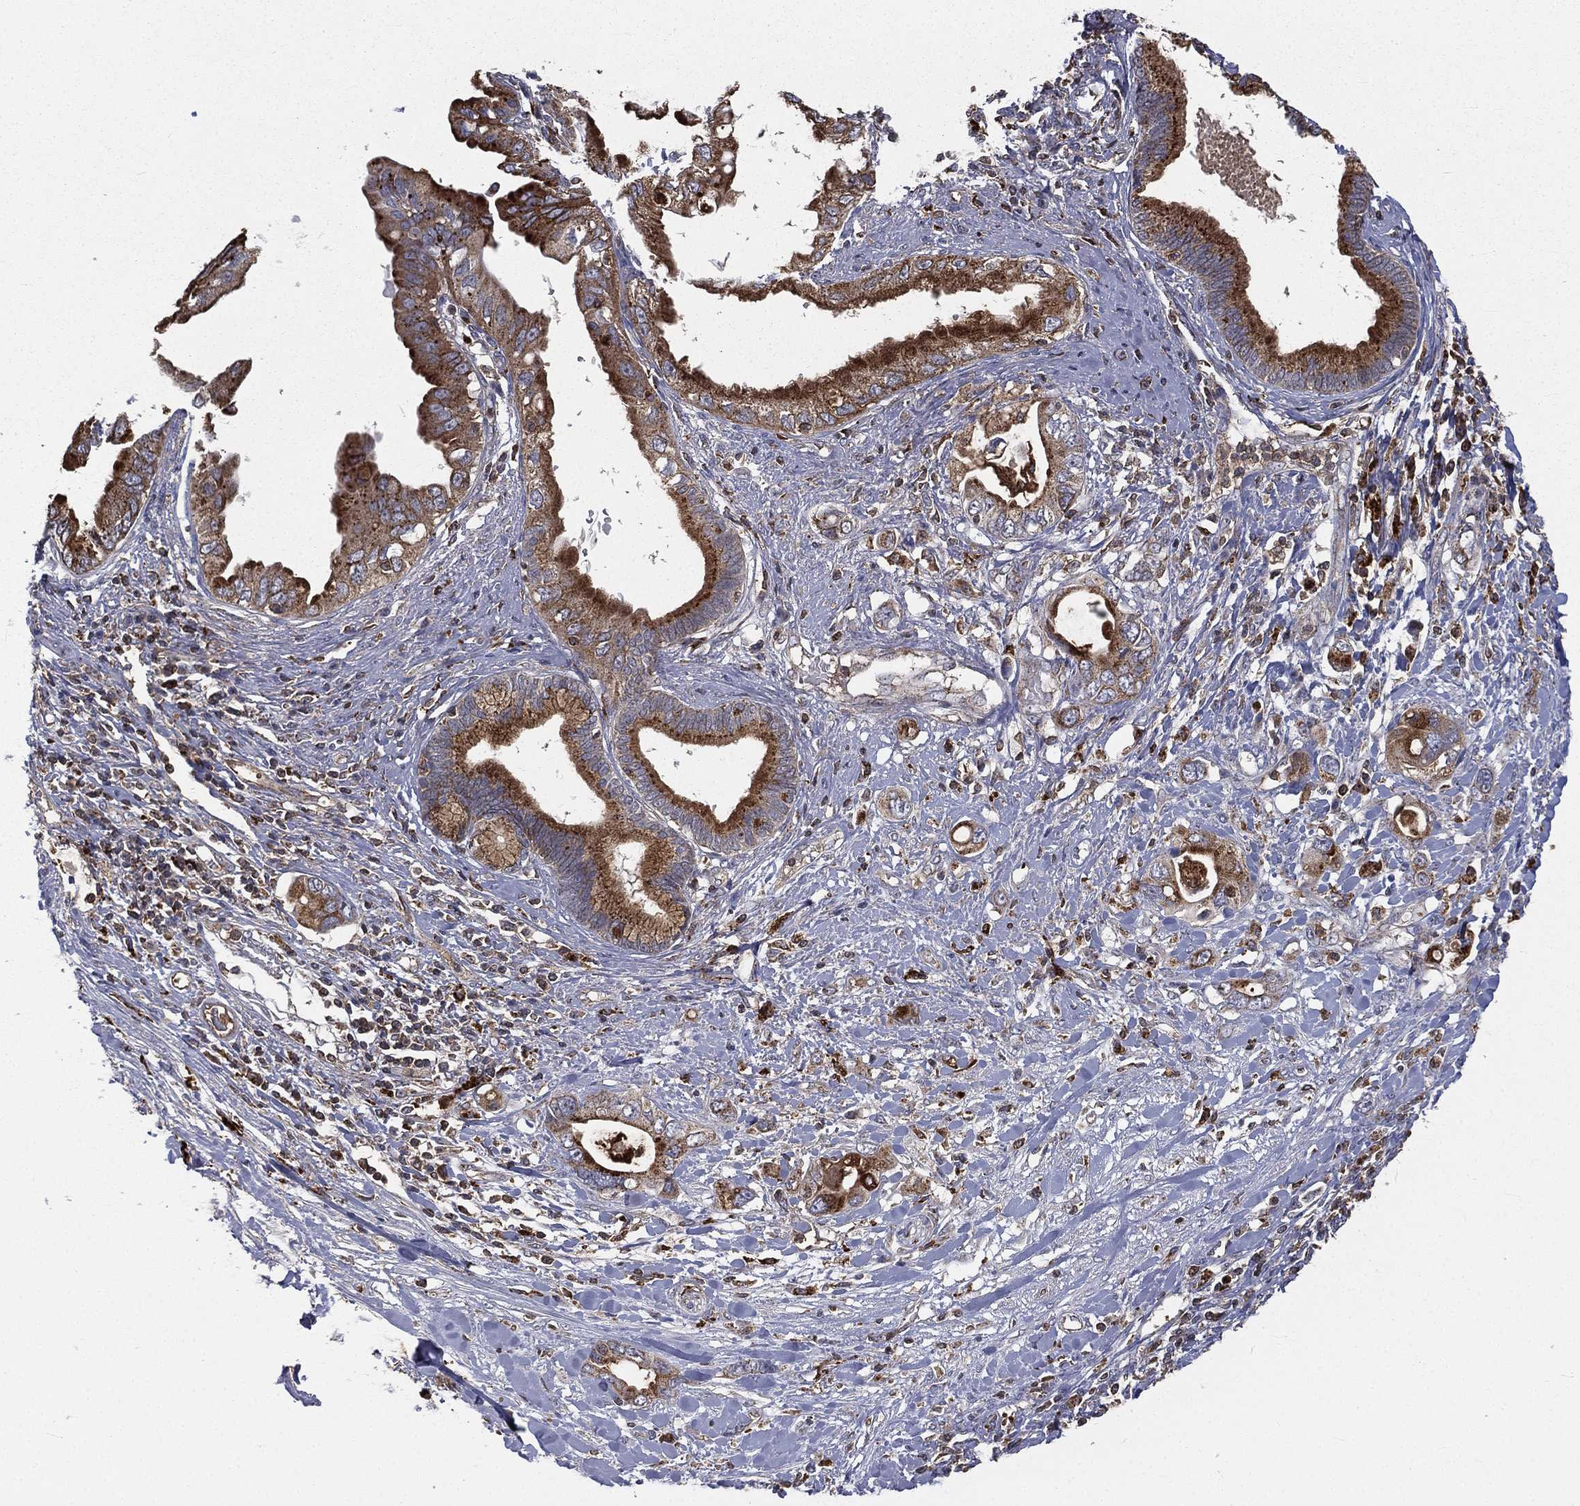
{"staining": {"intensity": "strong", "quantity": "25%-75%", "location": "cytoplasmic/membranous"}, "tissue": "pancreatic cancer", "cell_type": "Tumor cells", "image_type": "cancer", "snomed": [{"axis": "morphology", "description": "Adenocarcinoma, NOS"}, {"axis": "topography", "description": "Pancreas"}], "caption": "There is high levels of strong cytoplasmic/membranous staining in tumor cells of pancreatic cancer, as demonstrated by immunohistochemical staining (brown color).", "gene": "RIN3", "patient": {"sex": "female", "age": 56}}